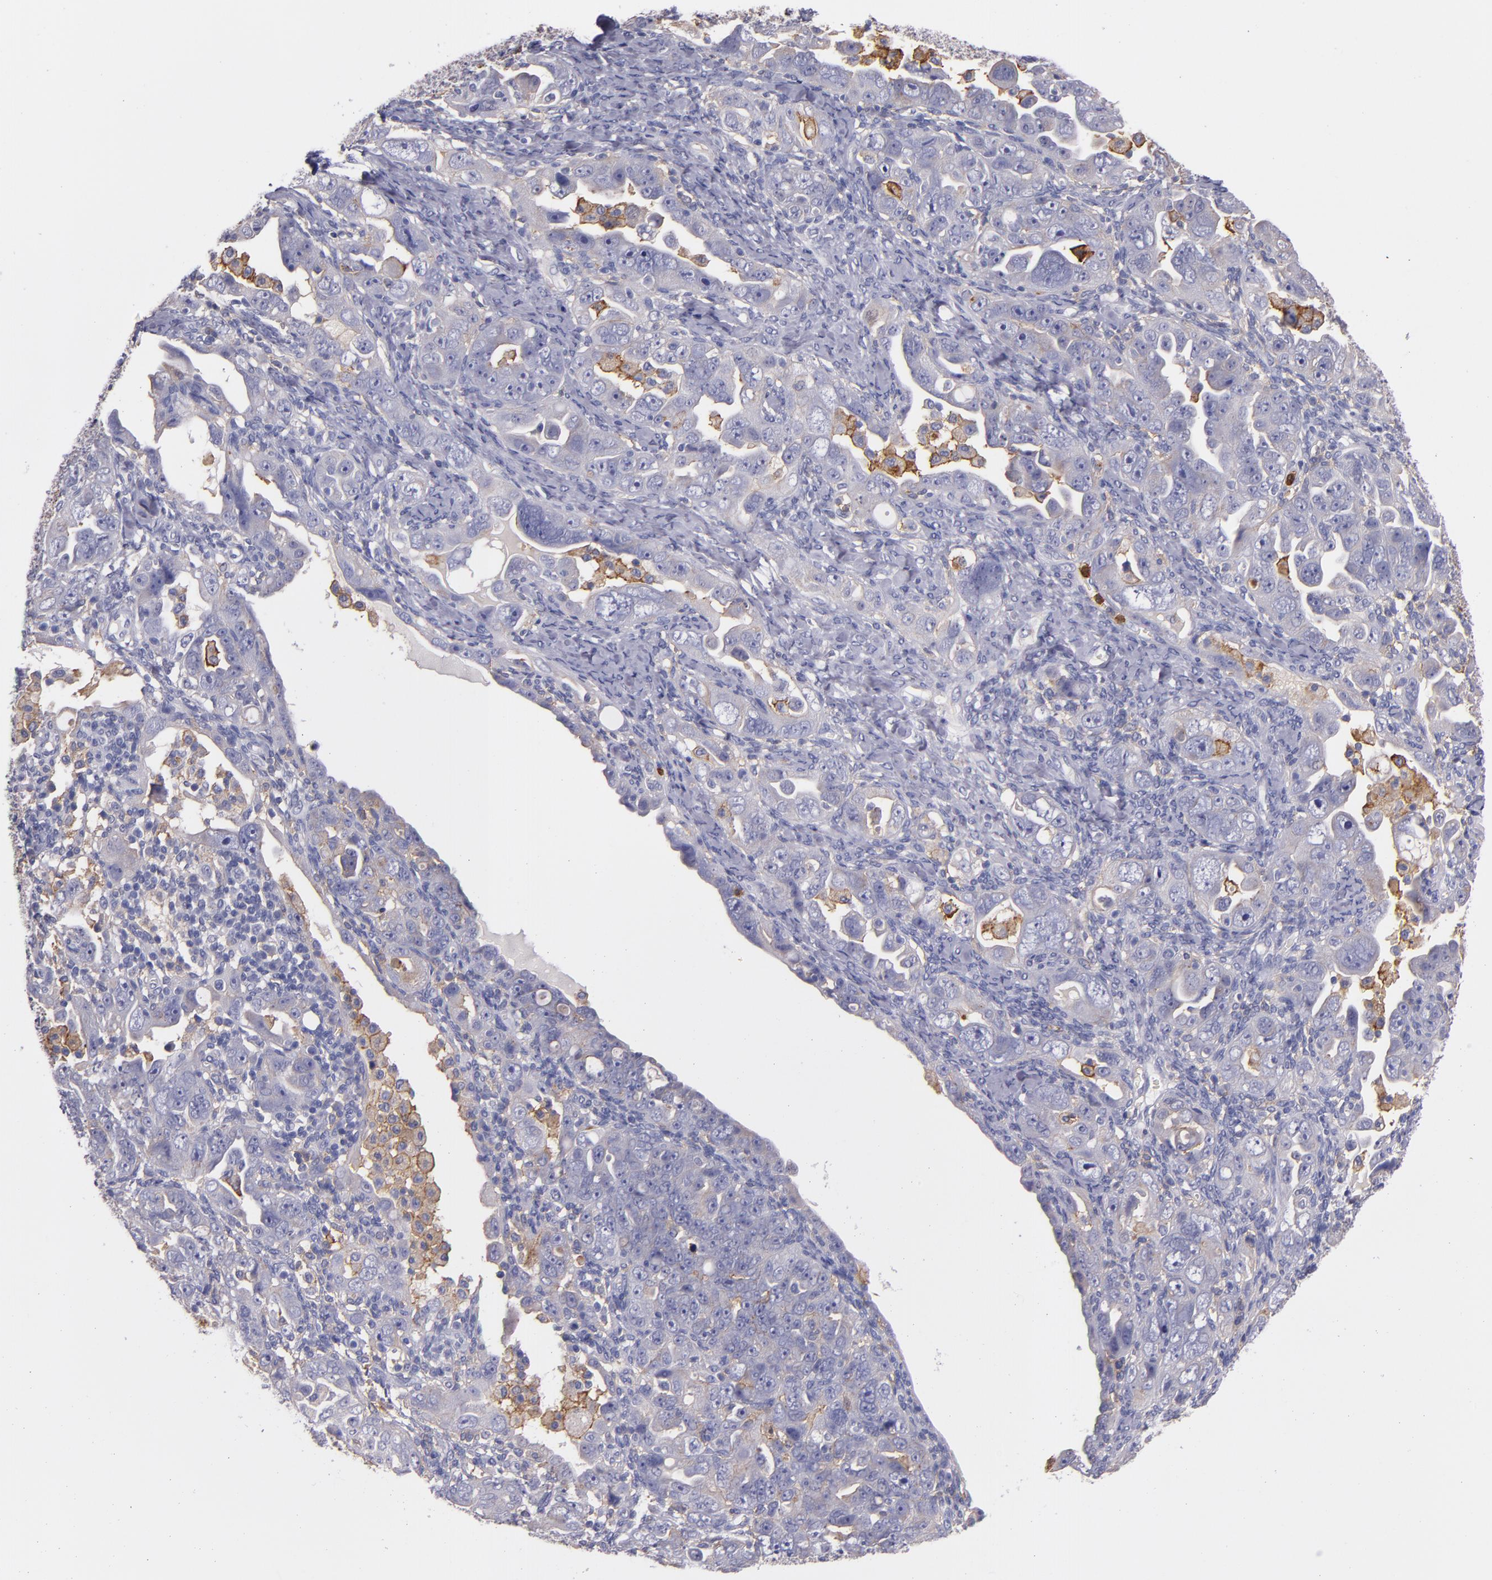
{"staining": {"intensity": "weak", "quantity": "<25%", "location": "cytoplasmic/membranous"}, "tissue": "ovarian cancer", "cell_type": "Tumor cells", "image_type": "cancer", "snomed": [{"axis": "morphology", "description": "Cystadenocarcinoma, serous, NOS"}, {"axis": "topography", "description": "Ovary"}], "caption": "Tumor cells are negative for brown protein staining in ovarian cancer (serous cystadenocarcinoma).", "gene": "C5AR1", "patient": {"sex": "female", "age": 66}}